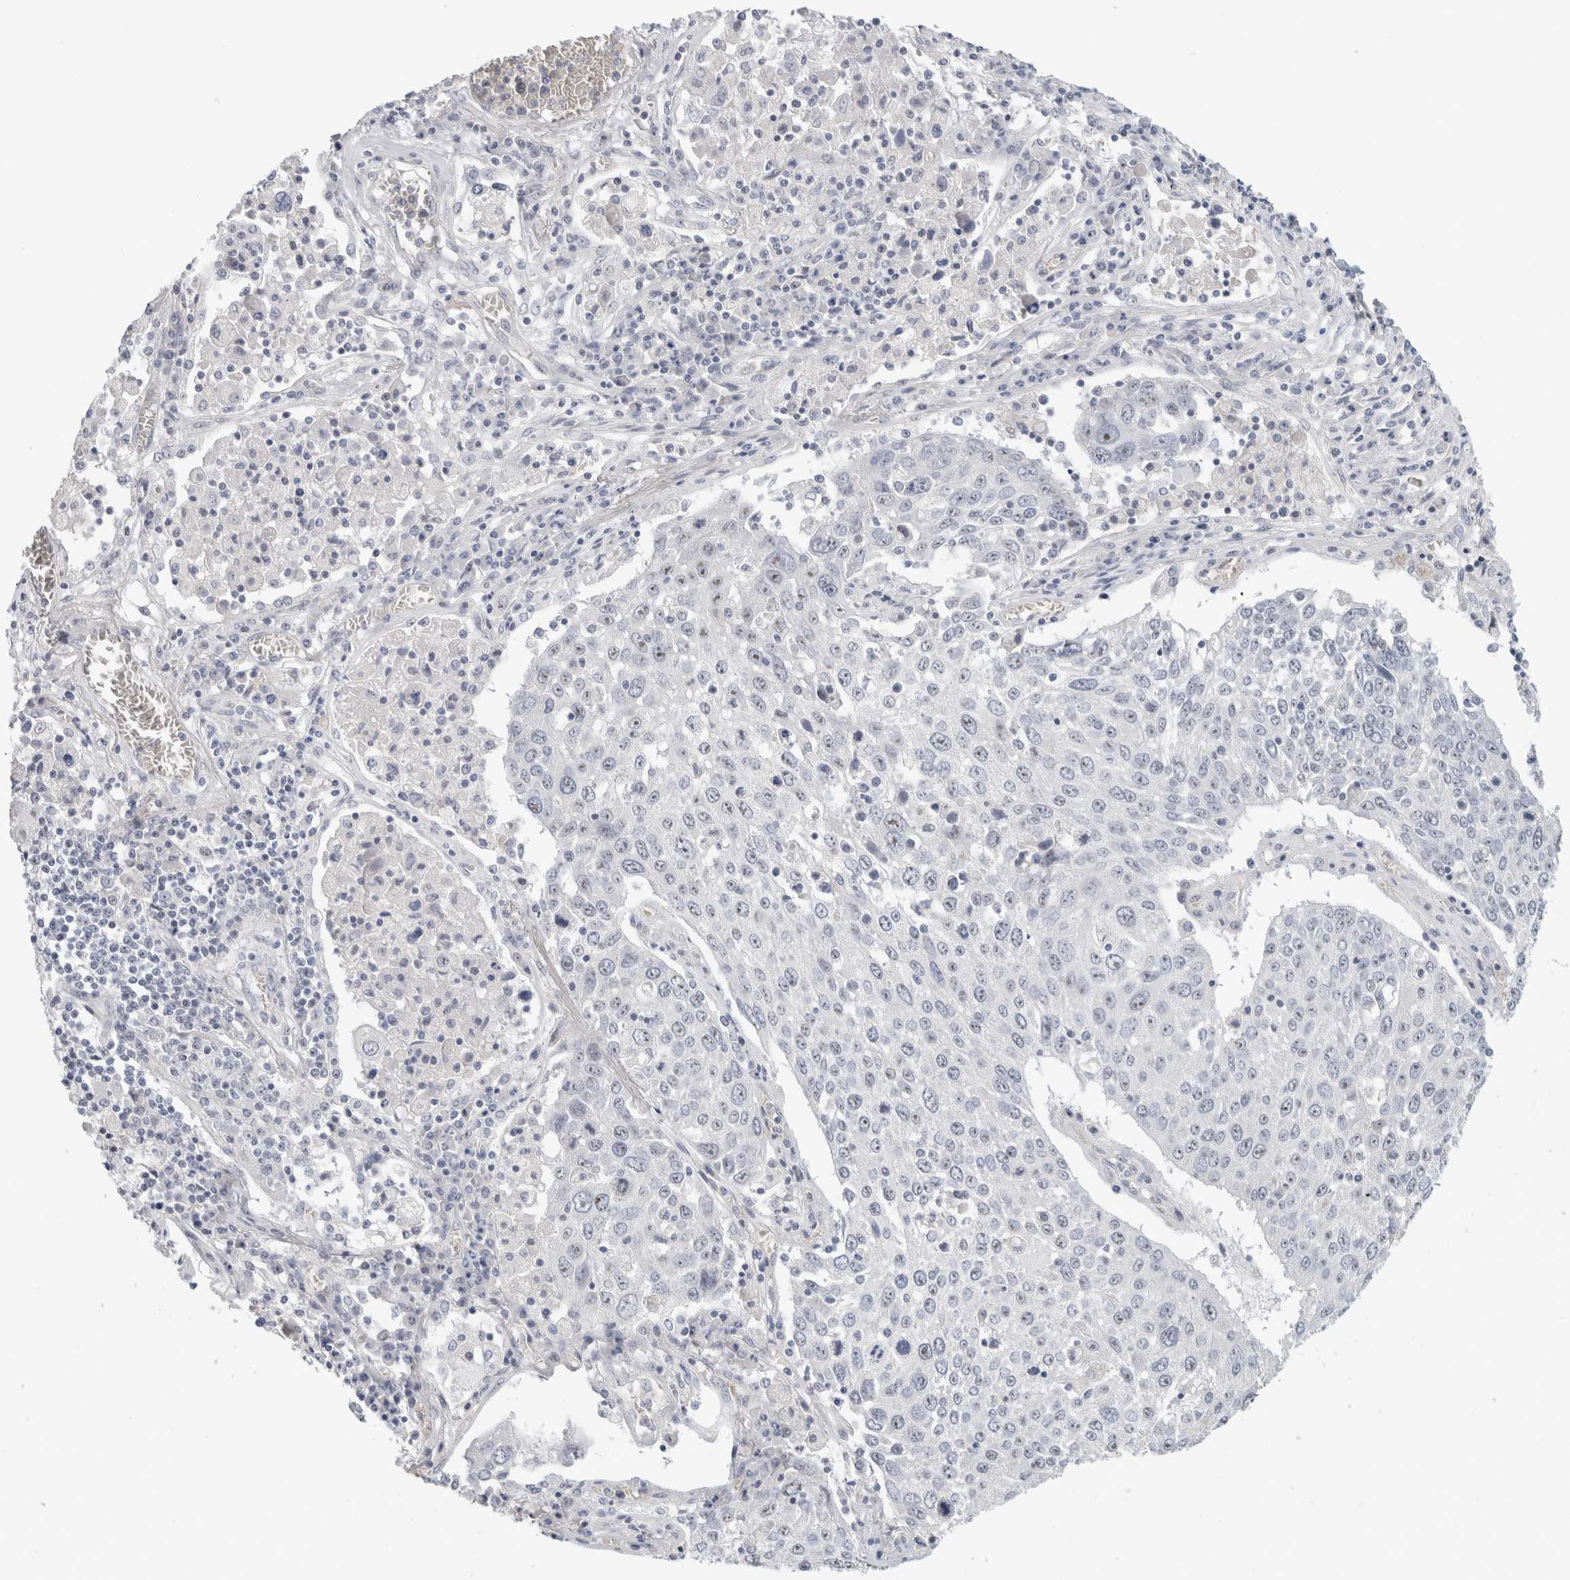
{"staining": {"intensity": "negative", "quantity": "none", "location": "none"}, "tissue": "lung cancer", "cell_type": "Tumor cells", "image_type": "cancer", "snomed": [{"axis": "morphology", "description": "Squamous cell carcinoma, NOS"}, {"axis": "topography", "description": "Lung"}], "caption": "DAB immunohistochemical staining of lung squamous cell carcinoma displays no significant expression in tumor cells. The staining is performed using DAB (3,3'-diaminobenzidine) brown chromogen with nuclei counter-stained in using hematoxylin.", "gene": "FMR1NB", "patient": {"sex": "male", "age": 65}}